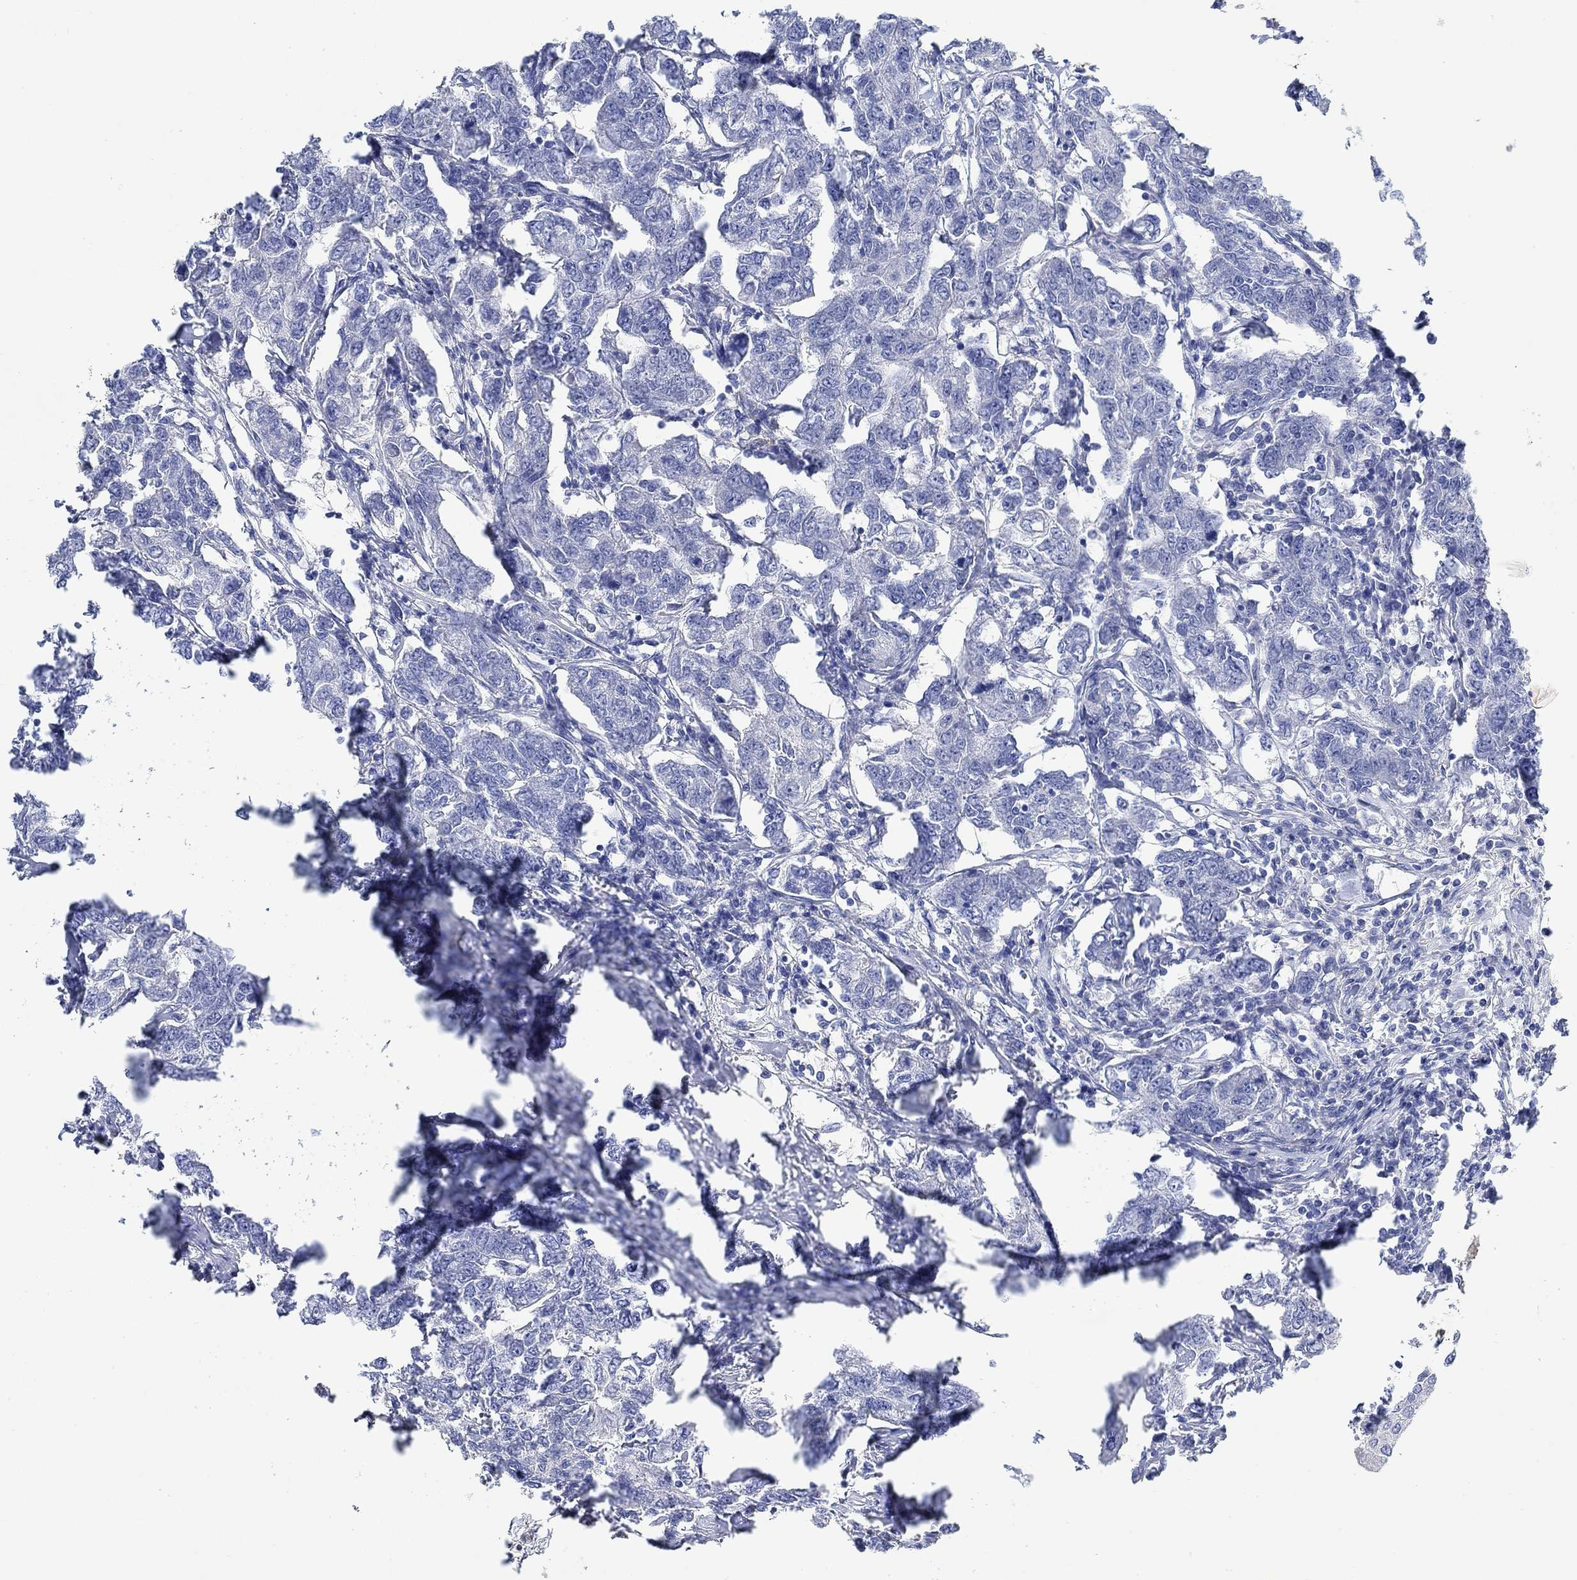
{"staining": {"intensity": "negative", "quantity": "none", "location": "none"}, "tissue": "breast cancer", "cell_type": "Tumor cells", "image_type": "cancer", "snomed": [{"axis": "morphology", "description": "Duct carcinoma"}, {"axis": "topography", "description": "Breast"}], "caption": "This is an immunohistochemistry micrograph of intraductal carcinoma (breast). There is no staining in tumor cells.", "gene": "PPP1R17", "patient": {"sex": "female", "age": 88}}